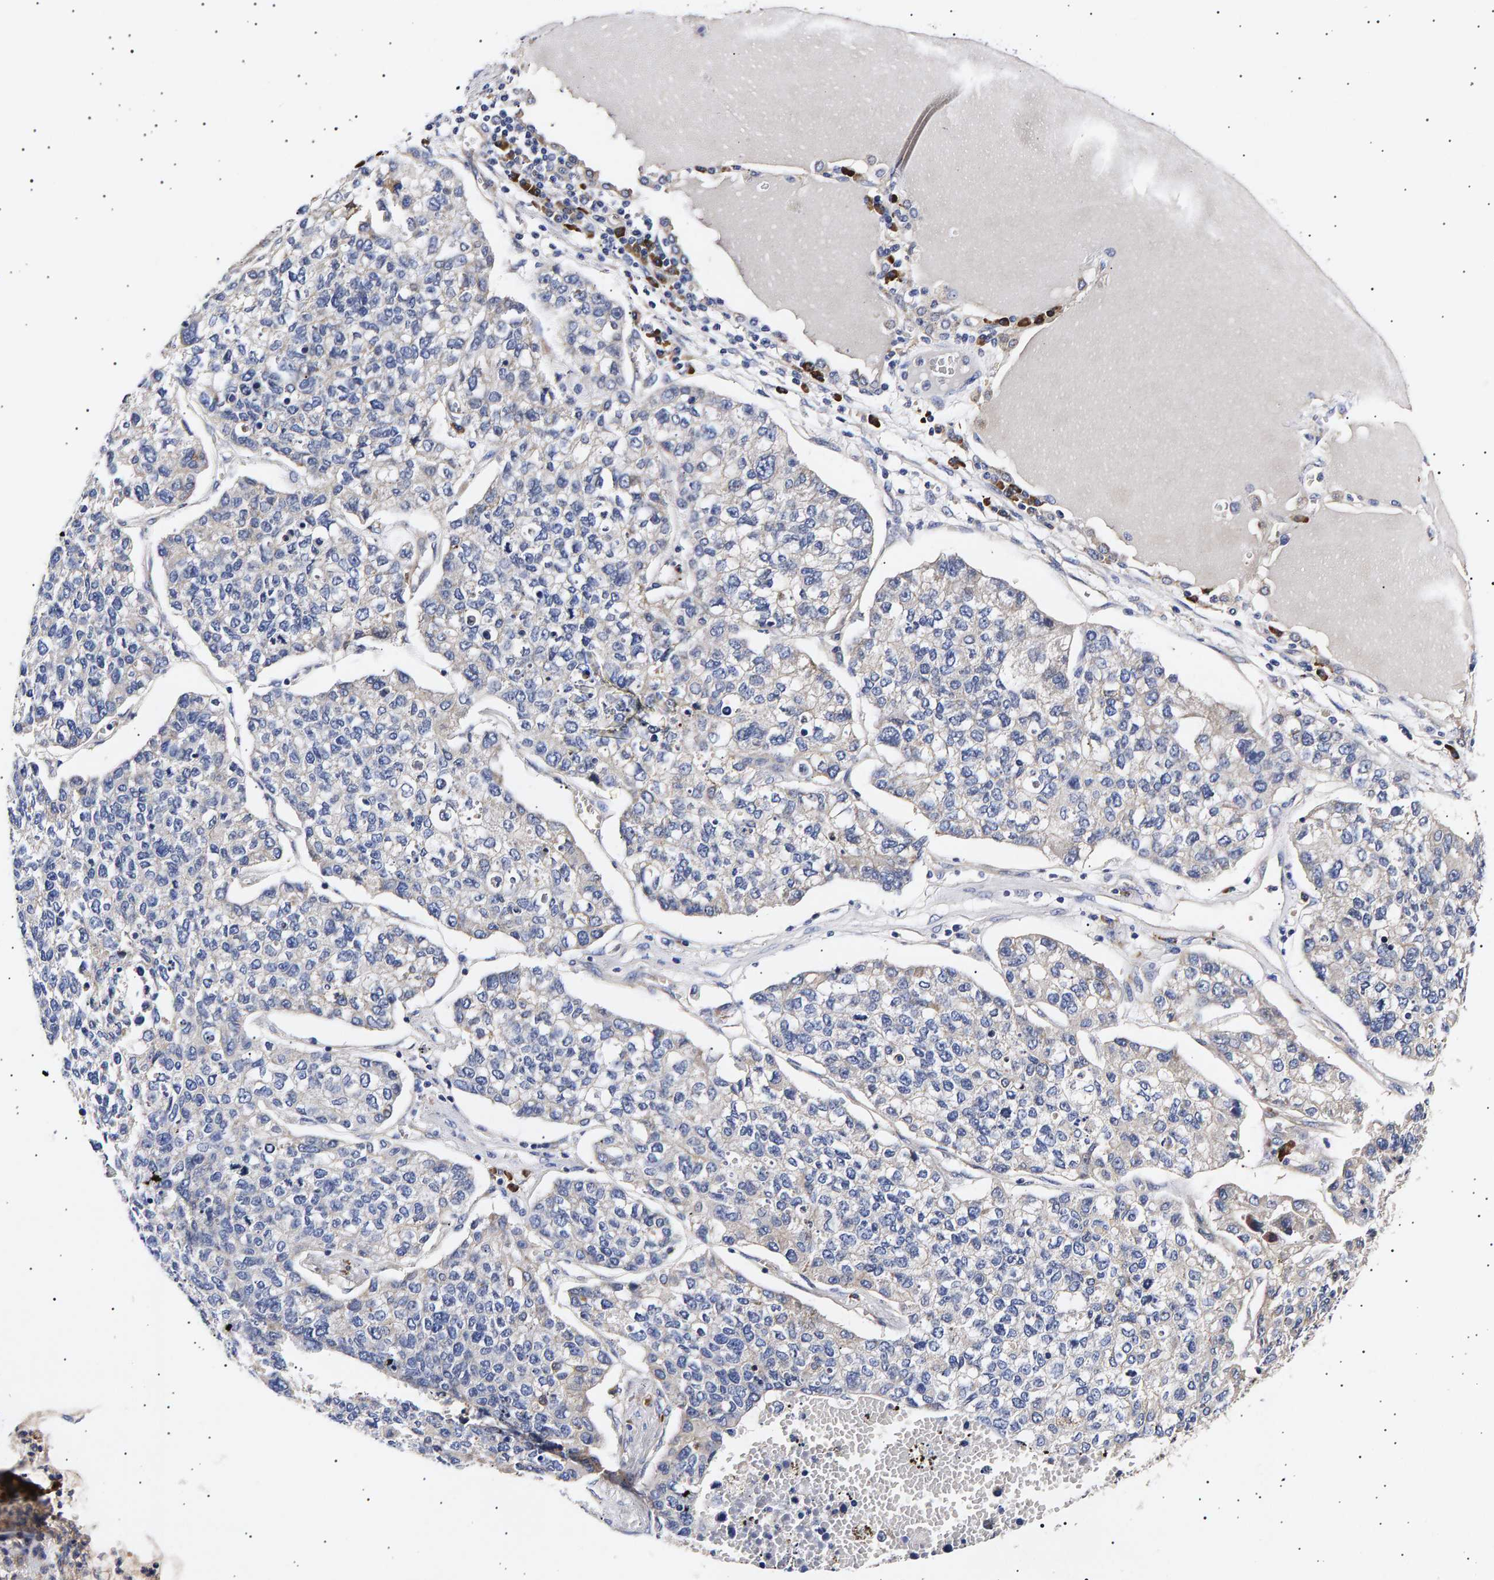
{"staining": {"intensity": "negative", "quantity": "none", "location": "none"}, "tissue": "lung cancer", "cell_type": "Tumor cells", "image_type": "cancer", "snomed": [{"axis": "morphology", "description": "Adenocarcinoma, NOS"}, {"axis": "topography", "description": "Lung"}], "caption": "DAB immunohistochemical staining of lung cancer reveals no significant expression in tumor cells.", "gene": "ANKRD40", "patient": {"sex": "male", "age": 49}}